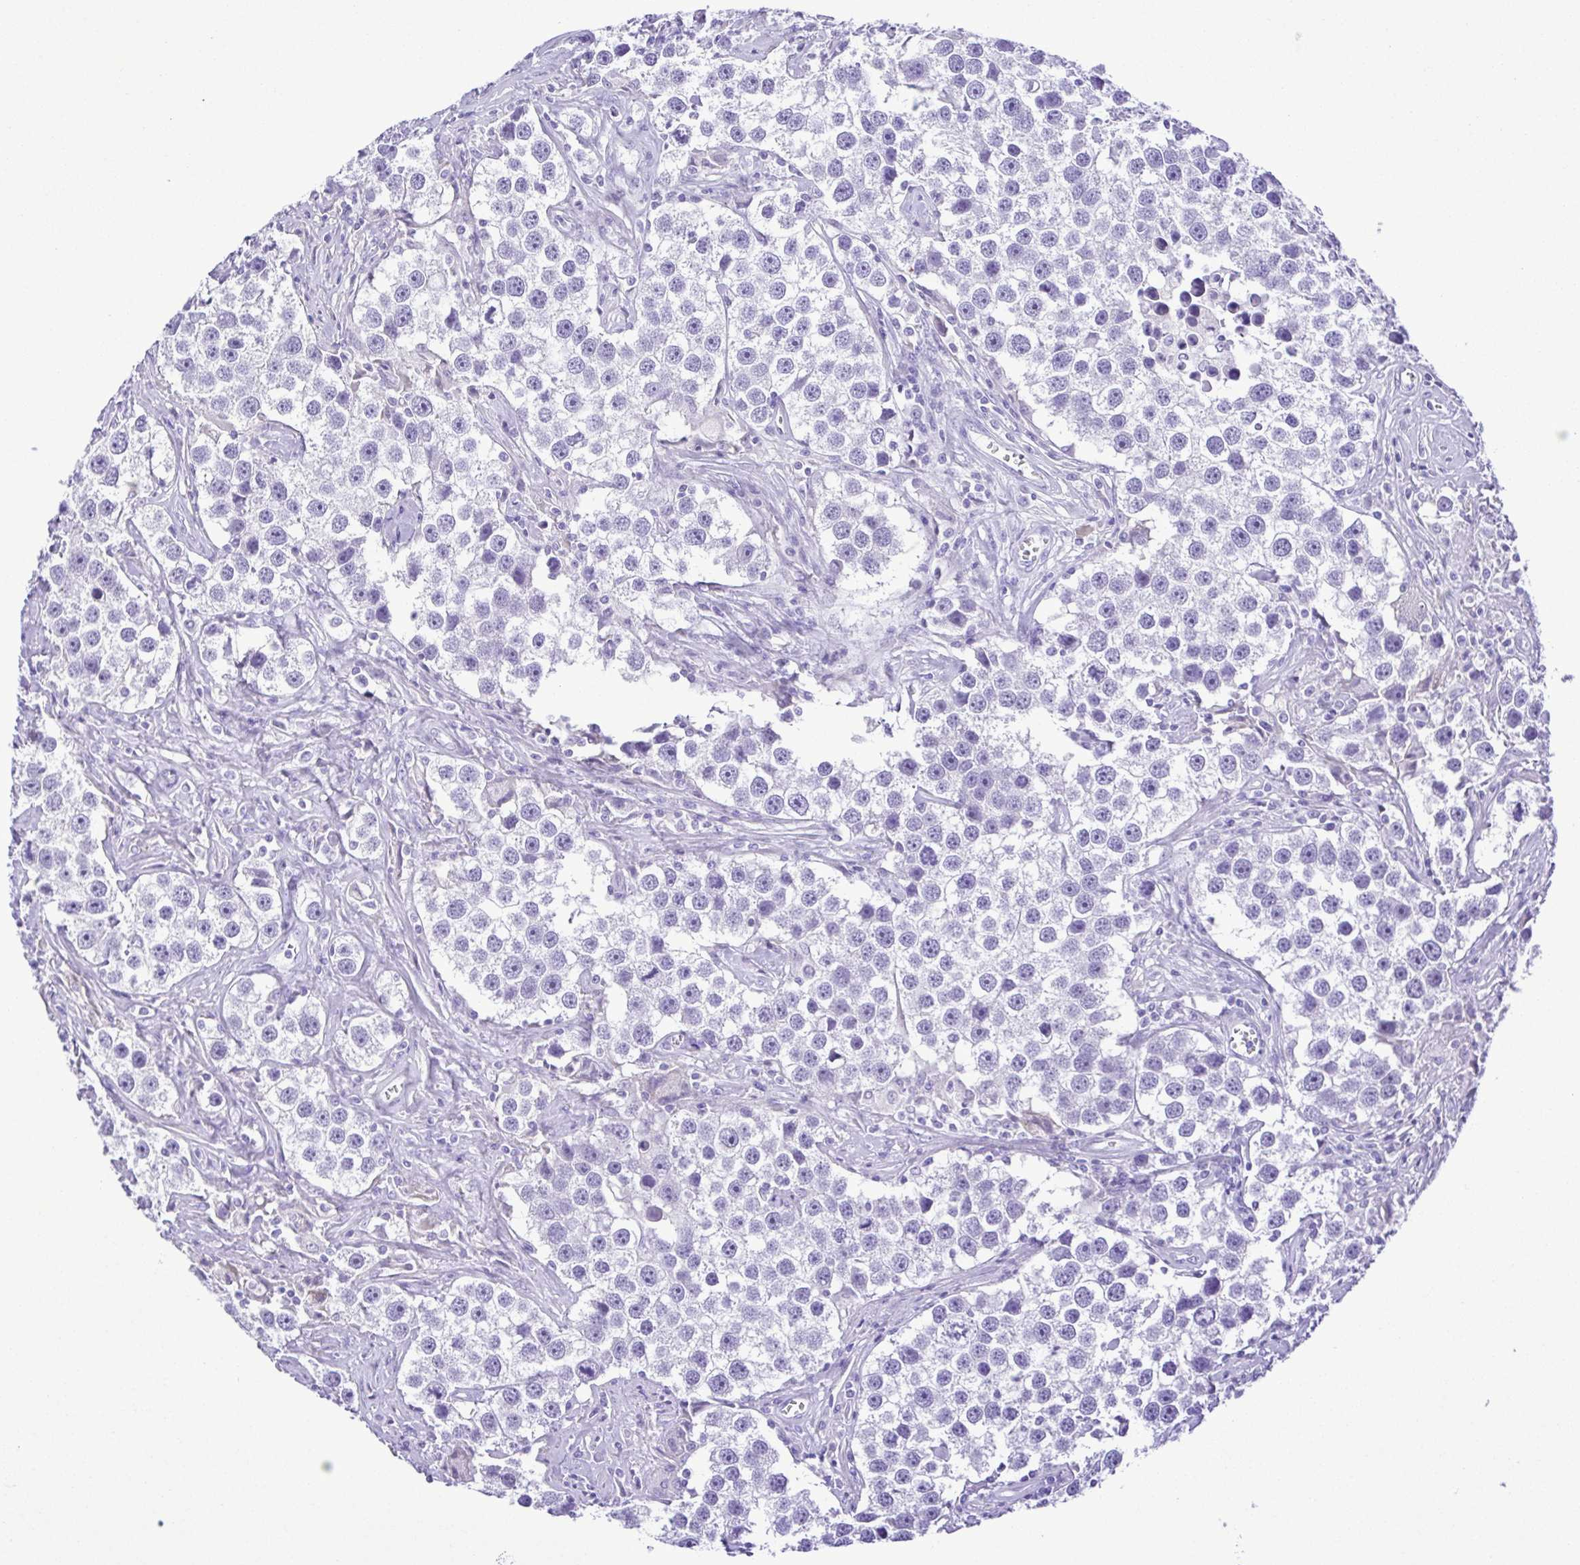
{"staining": {"intensity": "negative", "quantity": "none", "location": "none"}, "tissue": "testis cancer", "cell_type": "Tumor cells", "image_type": "cancer", "snomed": [{"axis": "morphology", "description": "Seminoma, NOS"}, {"axis": "topography", "description": "Testis"}], "caption": "An image of seminoma (testis) stained for a protein exhibits no brown staining in tumor cells. (DAB immunohistochemistry (IHC) with hematoxylin counter stain).", "gene": "SYT1", "patient": {"sex": "male", "age": 49}}